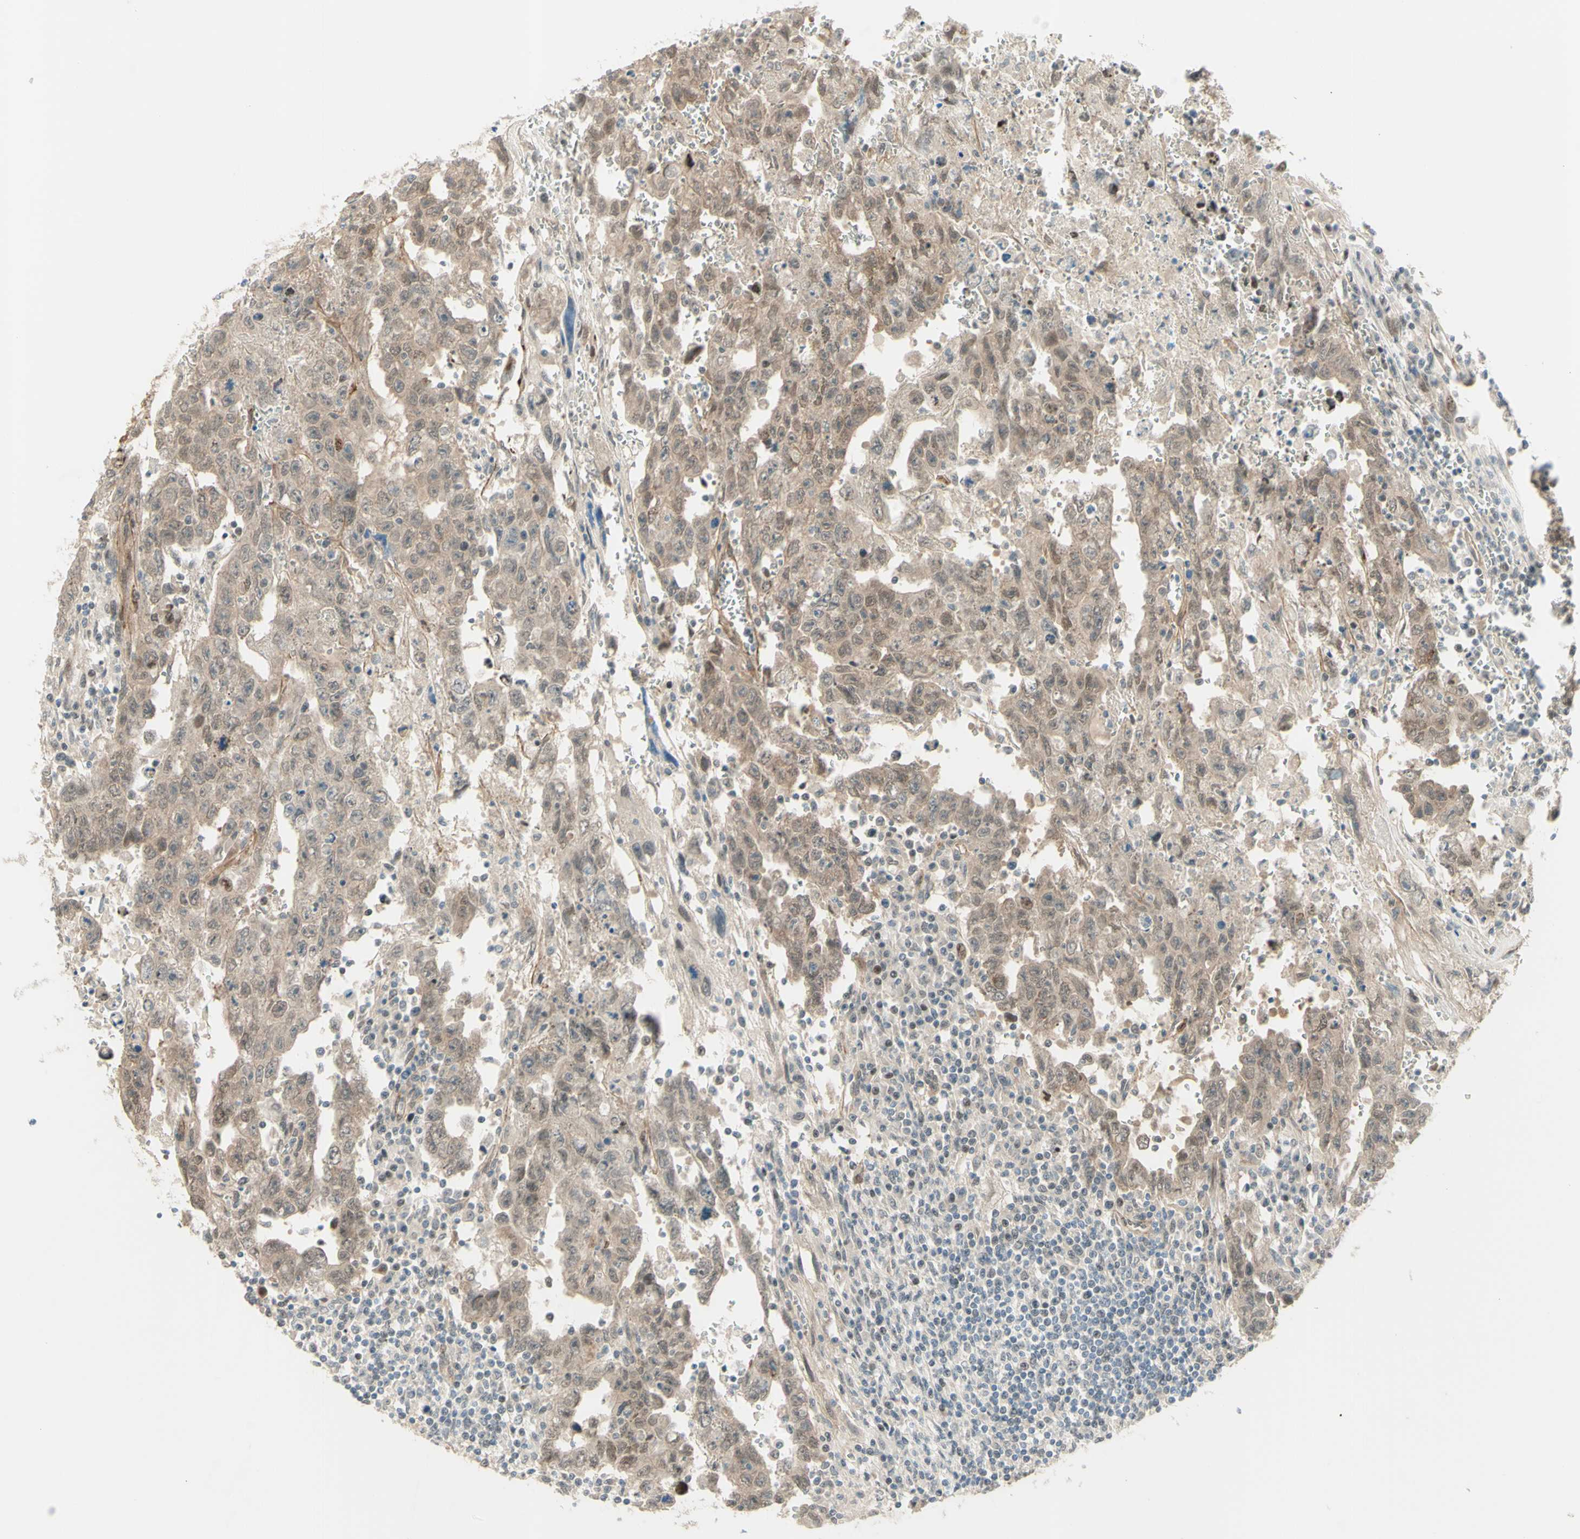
{"staining": {"intensity": "weak", "quantity": ">75%", "location": "cytoplasmic/membranous,nuclear"}, "tissue": "testis cancer", "cell_type": "Tumor cells", "image_type": "cancer", "snomed": [{"axis": "morphology", "description": "Carcinoma, Embryonal, NOS"}, {"axis": "topography", "description": "Testis"}], "caption": "Protein expression analysis of human testis cancer (embryonal carcinoma) reveals weak cytoplasmic/membranous and nuclear expression in approximately >75% of tumor cells.", "gene": "ANGPT2", "patient": {"sex": "male", "age": 28}}